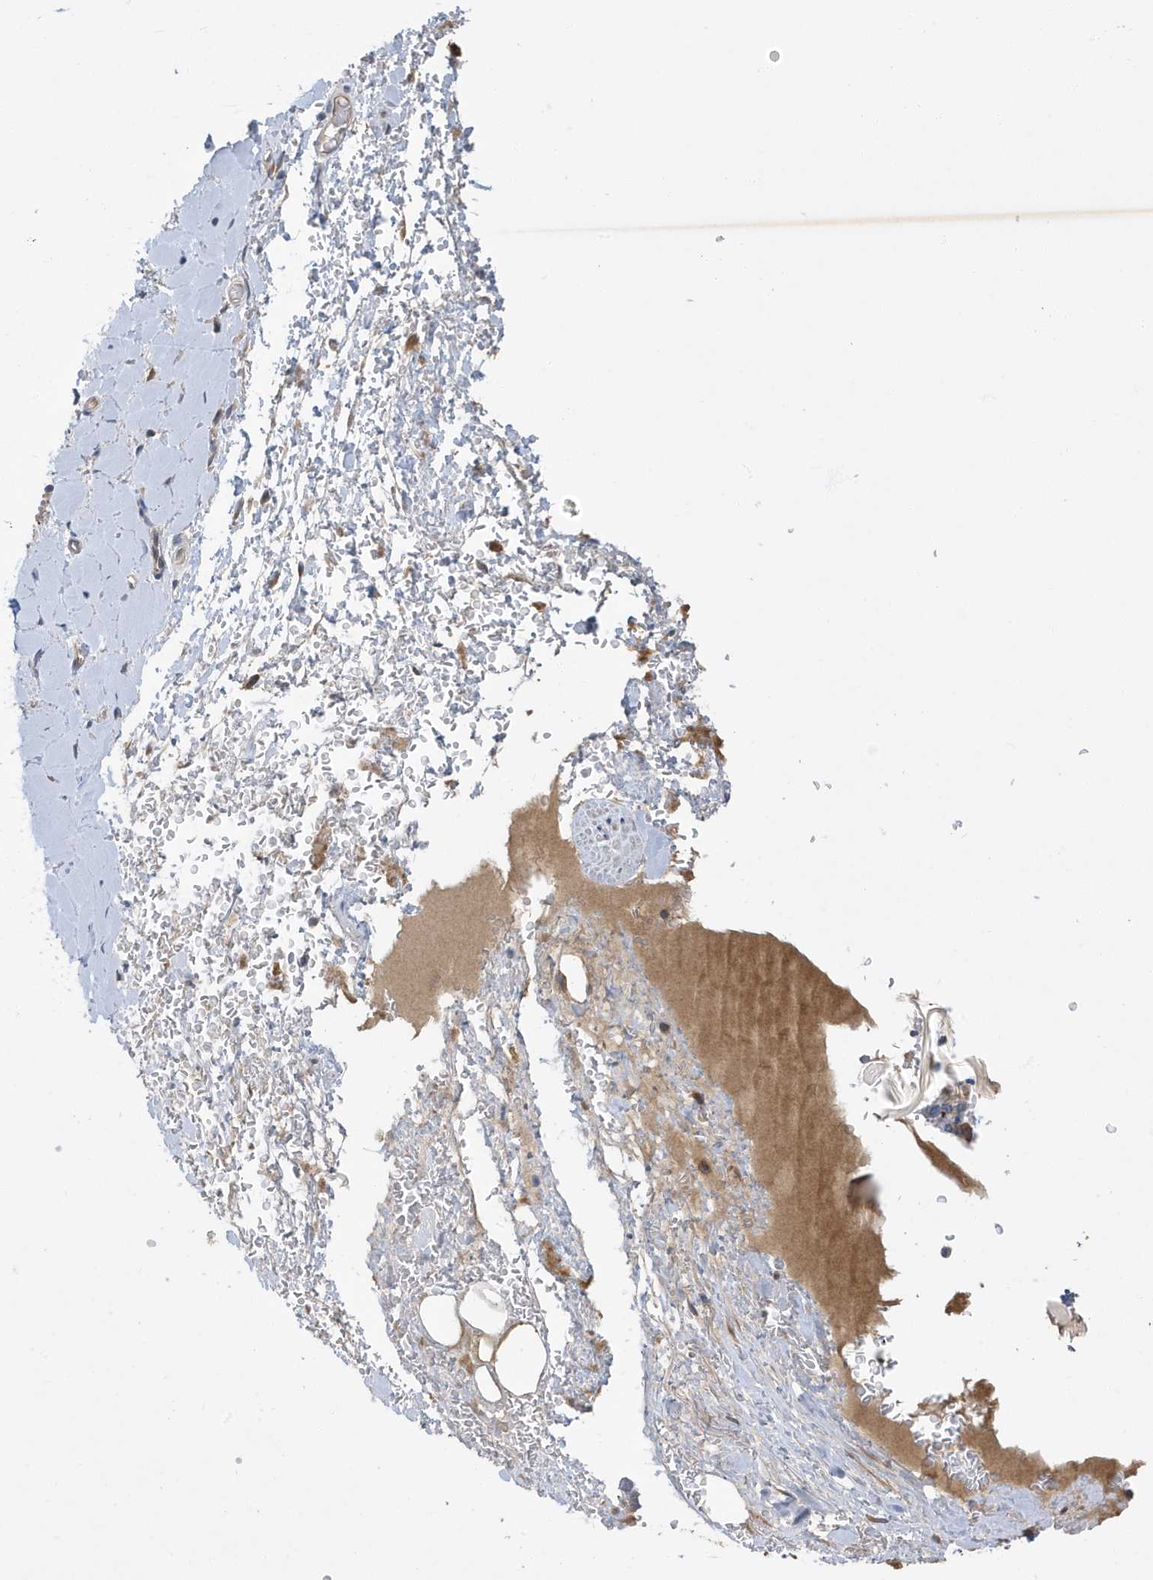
{"staining": {"intensity": "moderate", "quantity": "25%-75%", "location": "cytoplasmic/membranous"}, "tissue": "adipose tissue", "cell_type": "Adipocytes", "image_type": "normal", "snomed": [{"axis": "morphology", "description": "Normal tissue, NOS"}, {"axis": "morphology", "description": "Adenocarcinoma, NOS"}, {"axis": "topography", "description": "Stomach, upper"}, {"axis": "topography", "description": "Peripheral nerve tissue"}], "caption": "IHC histopathology image of benign human adipose tissue stained for a protein (brown), which exhibits medium levels of moderate cytoplasmic/membranous positivity in approximately 25%-75% of adipocytes.", "gene": "LAPTM4A", "patient": {"sex": "male", "age": 62}}